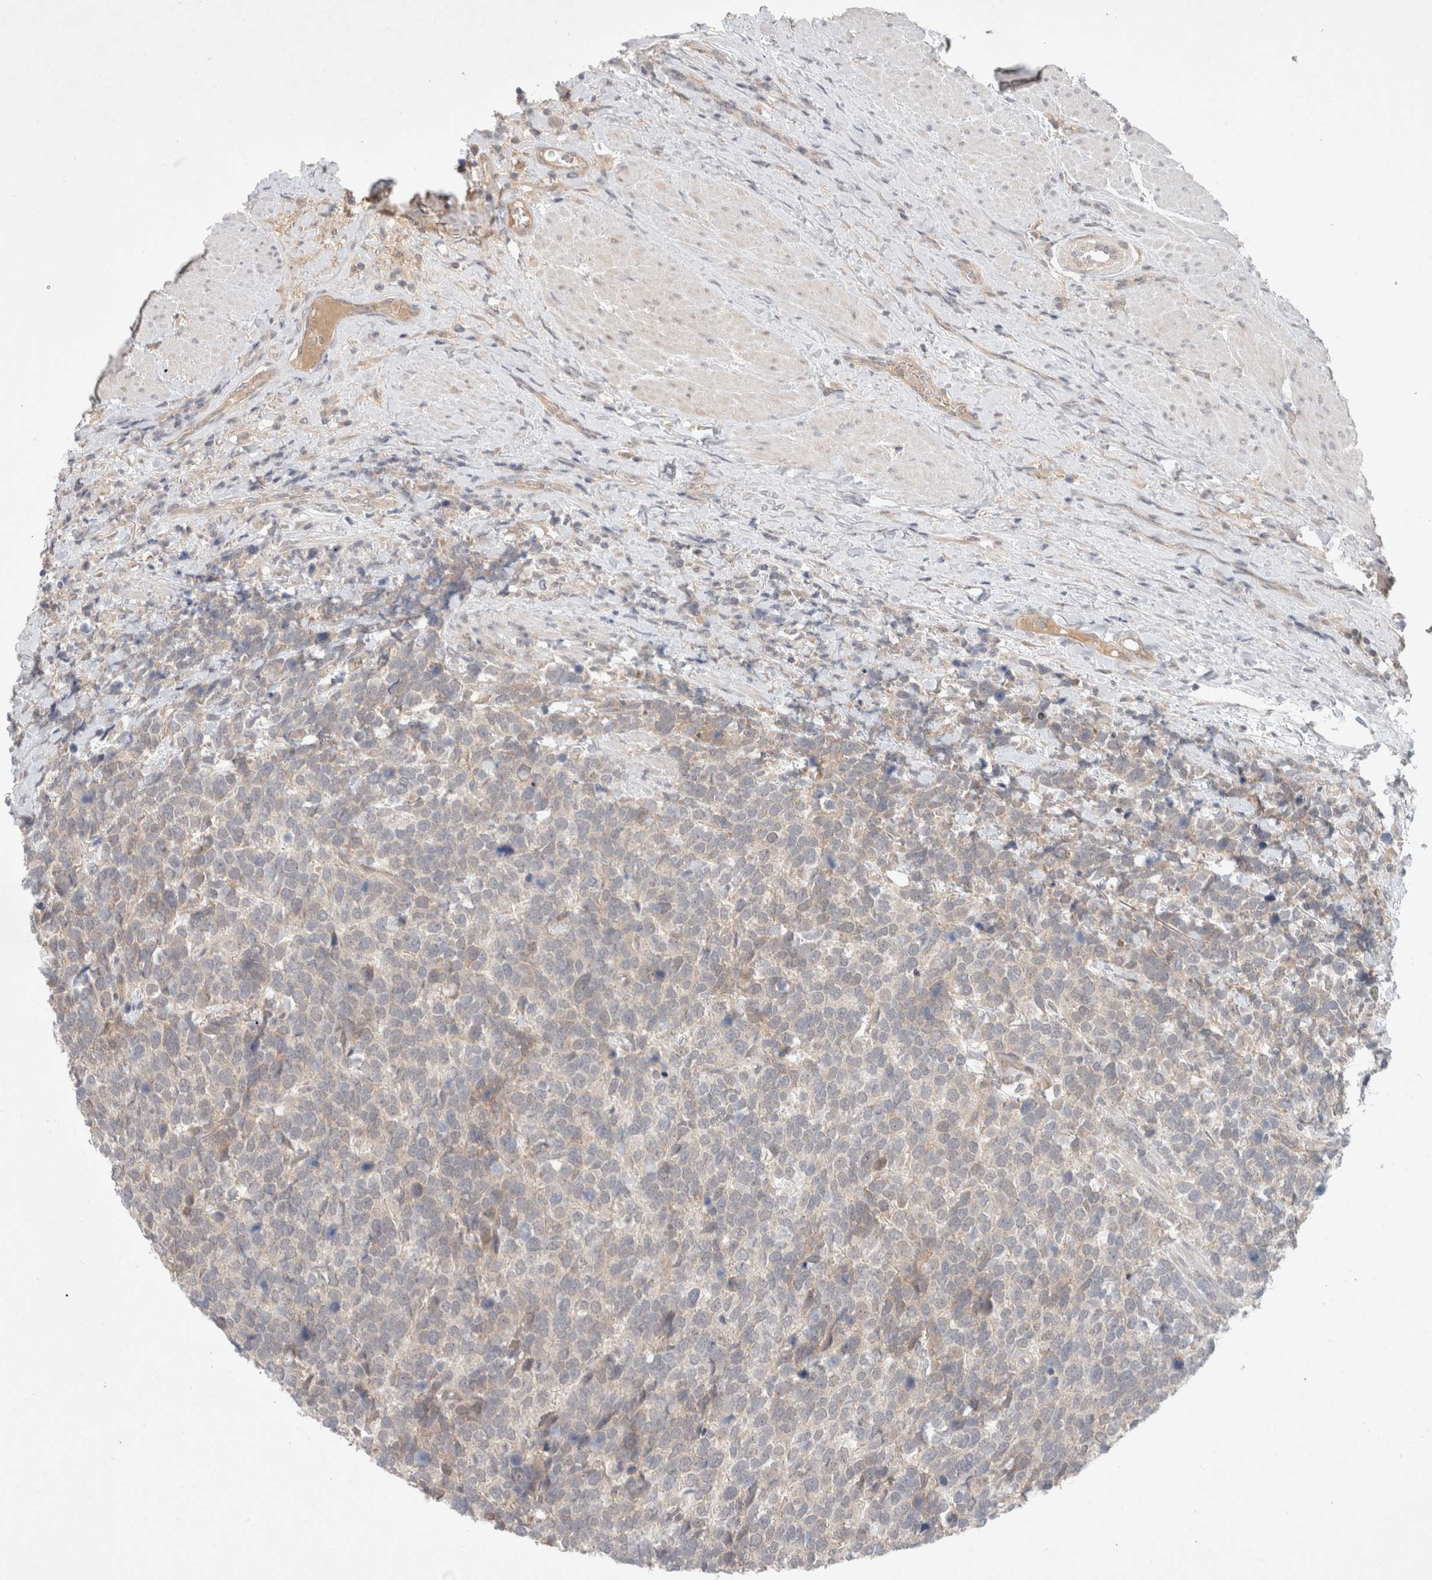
{"staining": {"intensity": "weak", "quantity": "<25%", "location": "cytoplasmic/membranous"}, "tissue": "urothelial cancer", "cell_type": "Tumor cells", "image_type": "cancer", "snomed": [{"axis": "morphology", "description": "Urothelial carcinoma, High grade"}, {"axis": "topography", "description": "Urinary bladder"}], "caption": "Tumor cells show no significant protein positivity in urothelial cancer.", "gene": "RASAL2", "patient": {"sex": "female", "age": 82}}